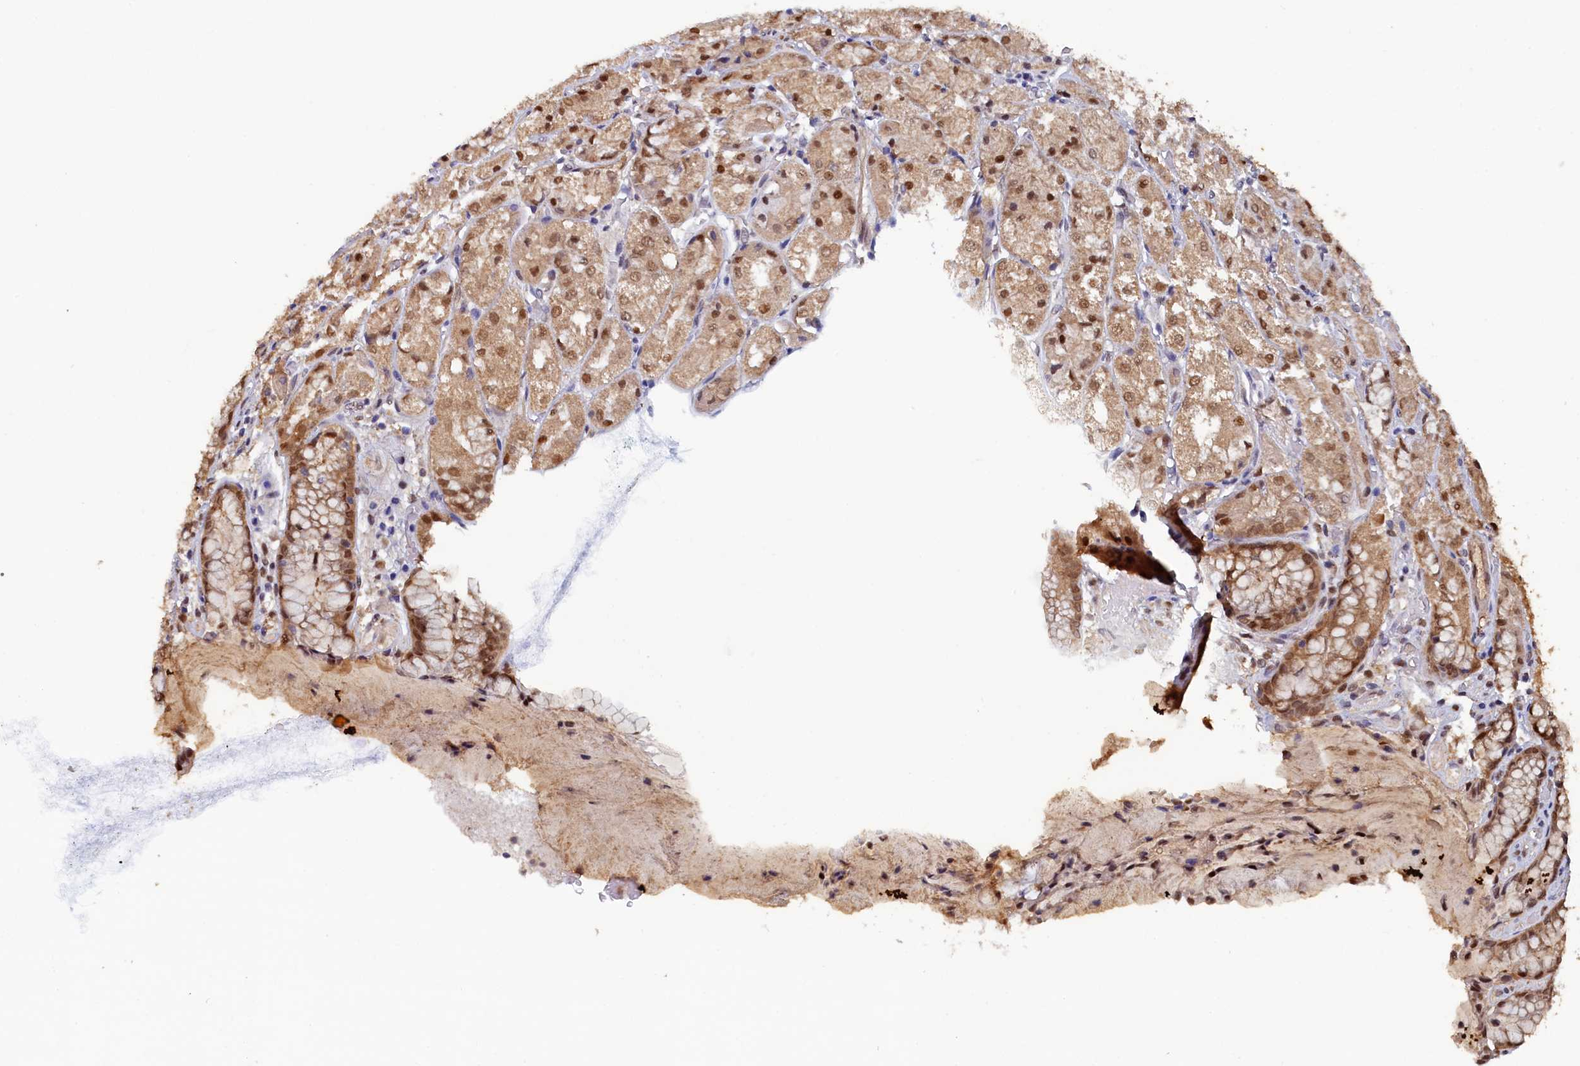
{"staining": {"intensity": "moderate", "quantity": ">75%", "location": "cytoplasmic/membranous,nuclear"}, "tissue": "stomach", "cell_type": "Glandular cells", "image_type": "normal", "snomed": [{"axis": "morphology", "description": "Normal tissue, NOS"}, {"axis": "topography", "description": "Stomach, upper"}], "caption": "IHC (DAB) staining of normal human stomach reveals moderate cytoplasmic/membranous,nuclear protein expression in approximately >75% of glandular cells.", "gene": "AHCY", "patient": {"sex": "male", "age": 72}}